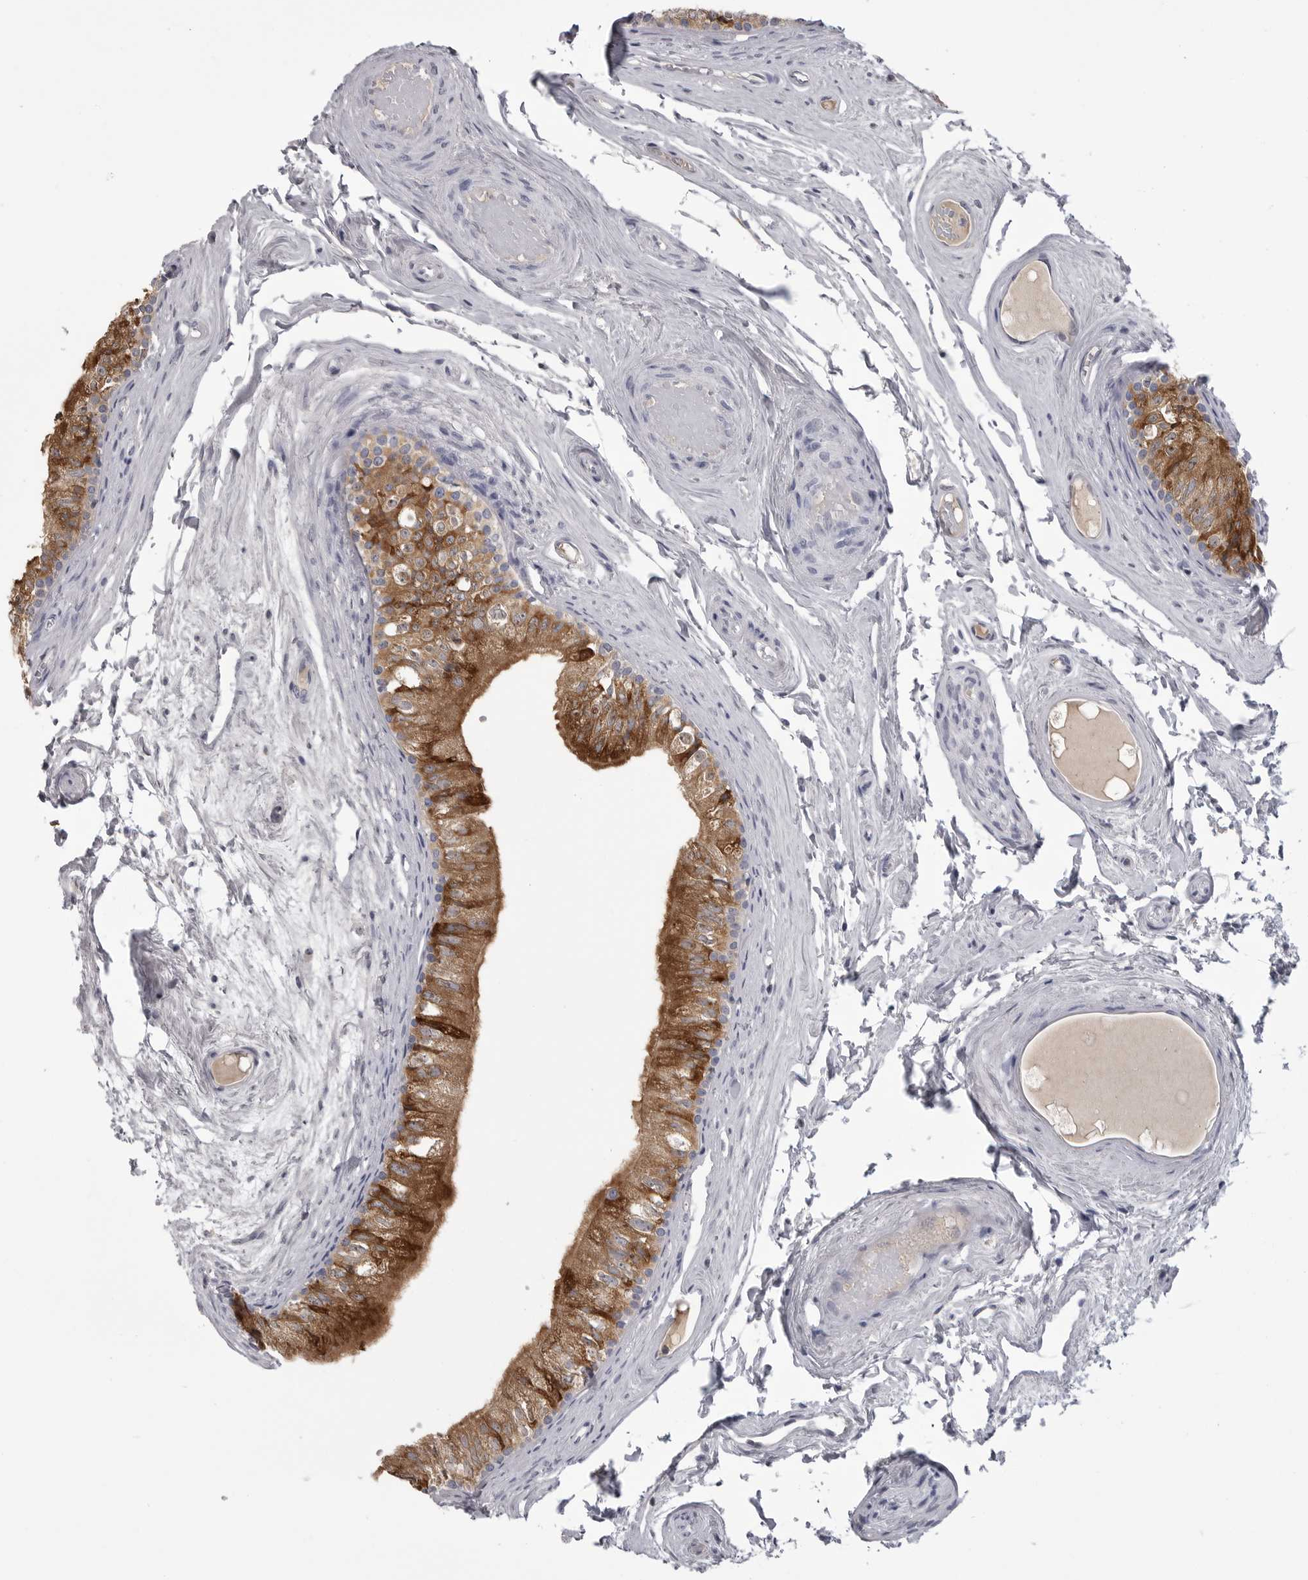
{"staining": {"intensity": "strong", "quantity": "25%-75%", "location": "cytoplasmic/membranous"}, "tissue": "epididymis", "cell_type": "Glandular cells", "image_type": "normal", "snomed": [{"axis": "morphology", "description": "Normal tissue, NOS"}, {"axis": "topography", "description": "Epididymis"}], "caption": "Immunohistochemical staining of benign epididymis demonstrates strong cytoplasmic/membranous protein positivity in approximately 25%-75% of glandular cells.", "gene": "FKBP2", "patient": {"sex": "male", "age": 79}}